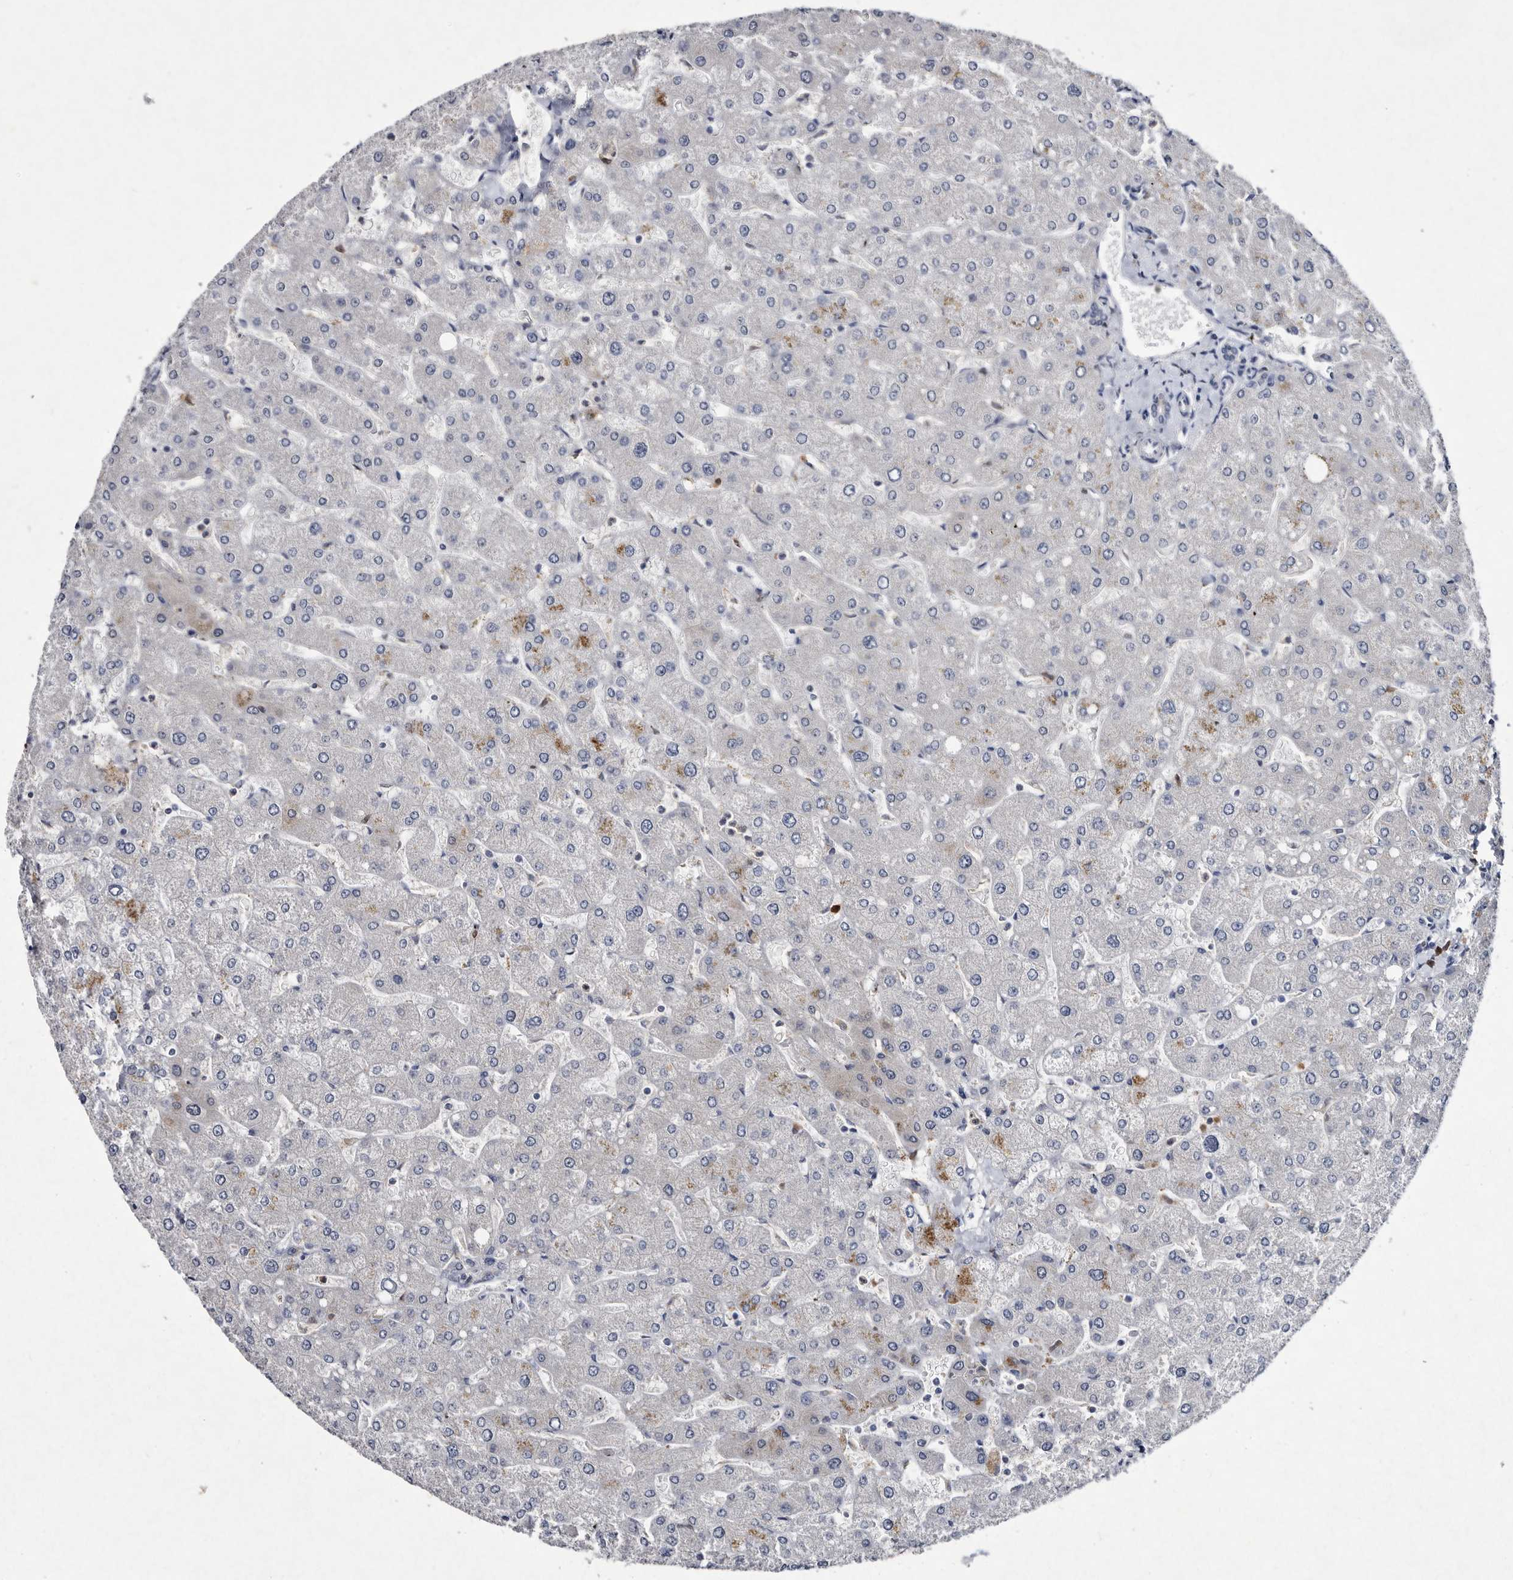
{"staining": {"intensity": "negative", "quantity": "none", "location": "none"}, "tissue": "liver", "cell_type": "Cholangiocytes", "image_type": "normal", "snomed": [{"axis": "morphology", "description": "Normal tissue, NOS"}, {"axis": "topography", "description": "Liver"}], "caption": "Immunohistochemical staining of benign human liver reveals no significant staining in cholangiocytes.", "gene": "SERPINB8", "patient": {"sex": "male", "age": 55}}